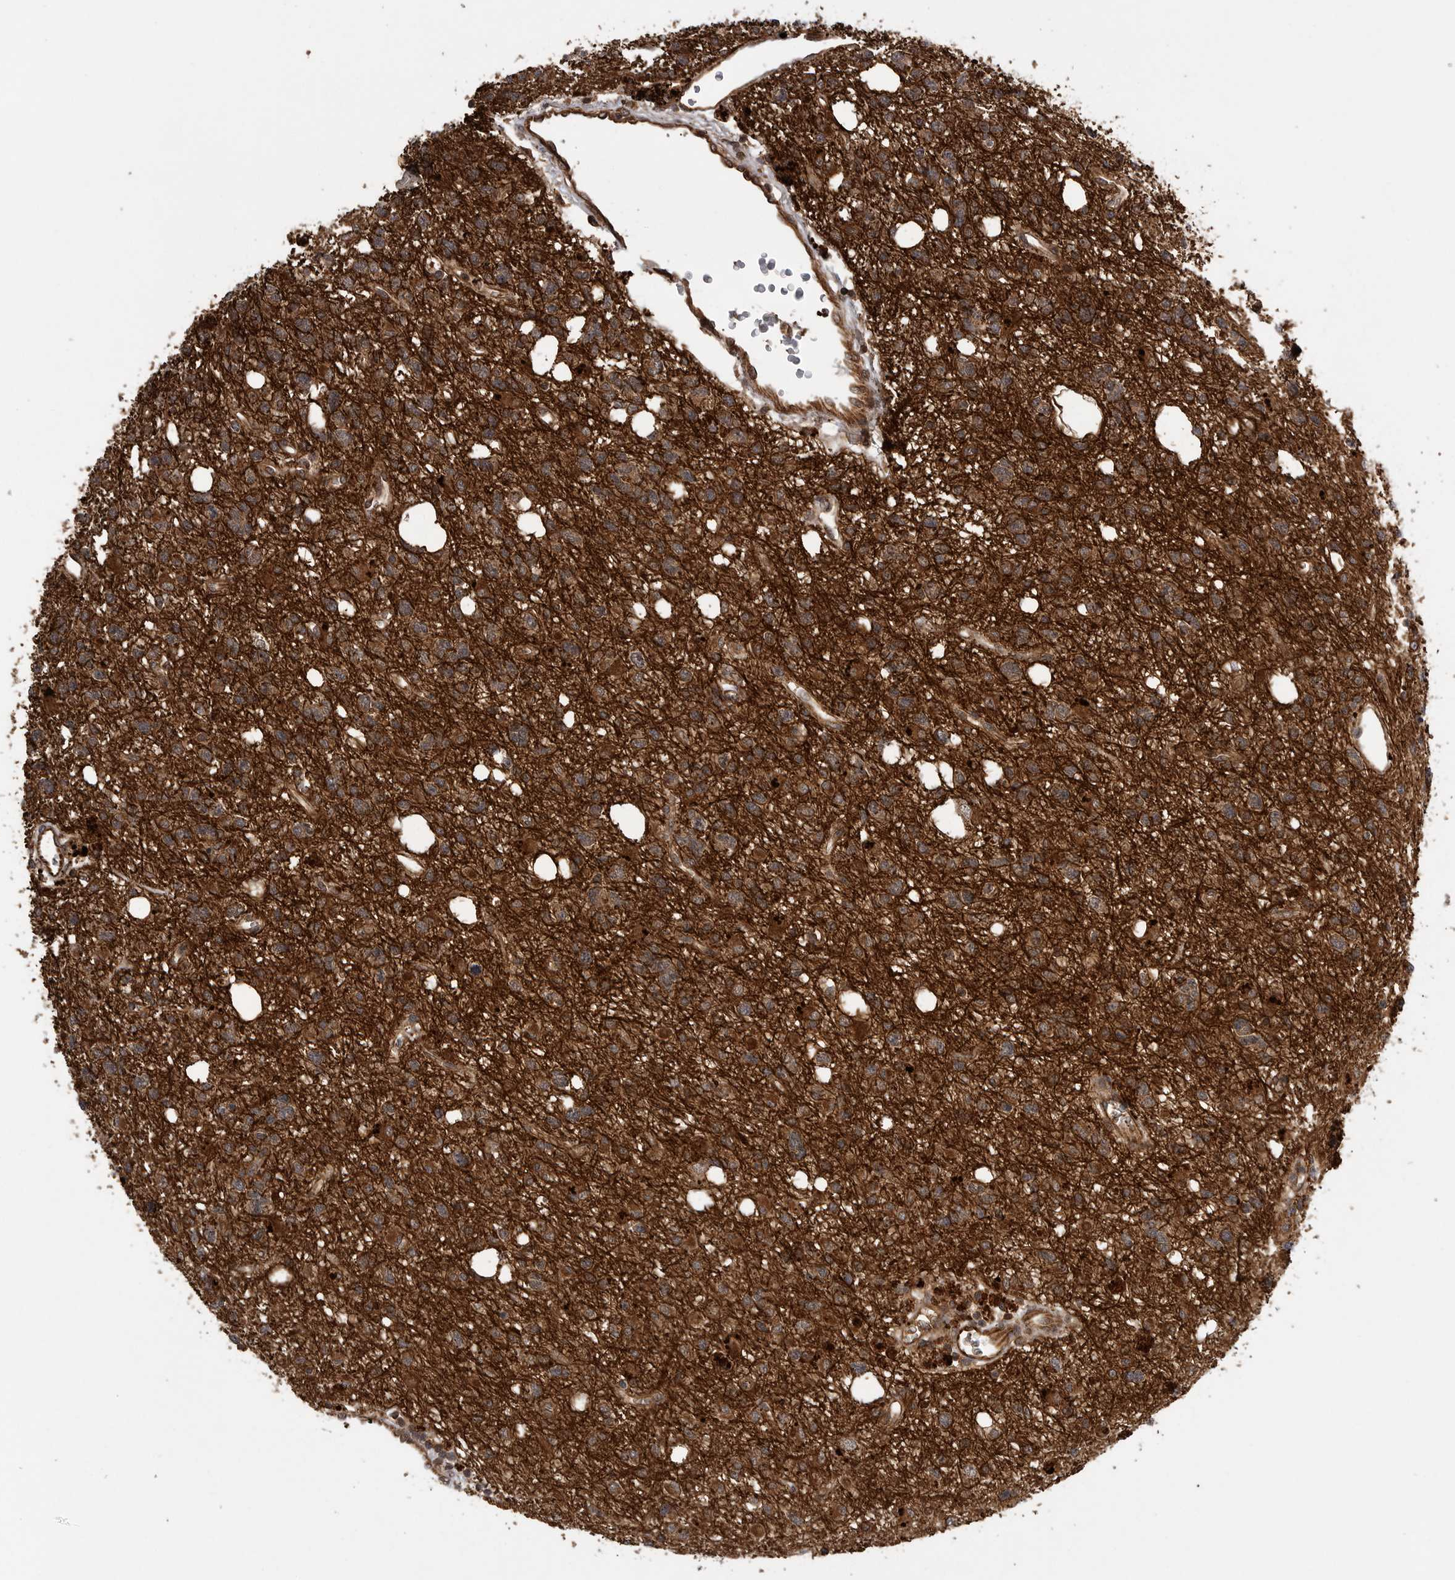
{"staining": {"intensity": "strong", "quantity": ">75%", "location": "cytoplasmic/membranous"}, "tissue": "glioma", "cell_type": "Tumor cells", "image_type": "cancer", "snomed": [{"axis": "morphology", "description": "Glioma, malignant, High grade"}, {"axis": "topography", "description": "Brain"}], "caption": "Immunohistochemical staining of high-grade glioma (malignant) exhibits high levels of strong cytoplasmic/membranous protein expression in approximately >75% of tumor cells. (DAB (3,3'-diaminobenzidine) = brown stain, brightfield microscopy at high magnification).", "gene": "PRDX4", "patient": {"sex": "female", "age": 62}}